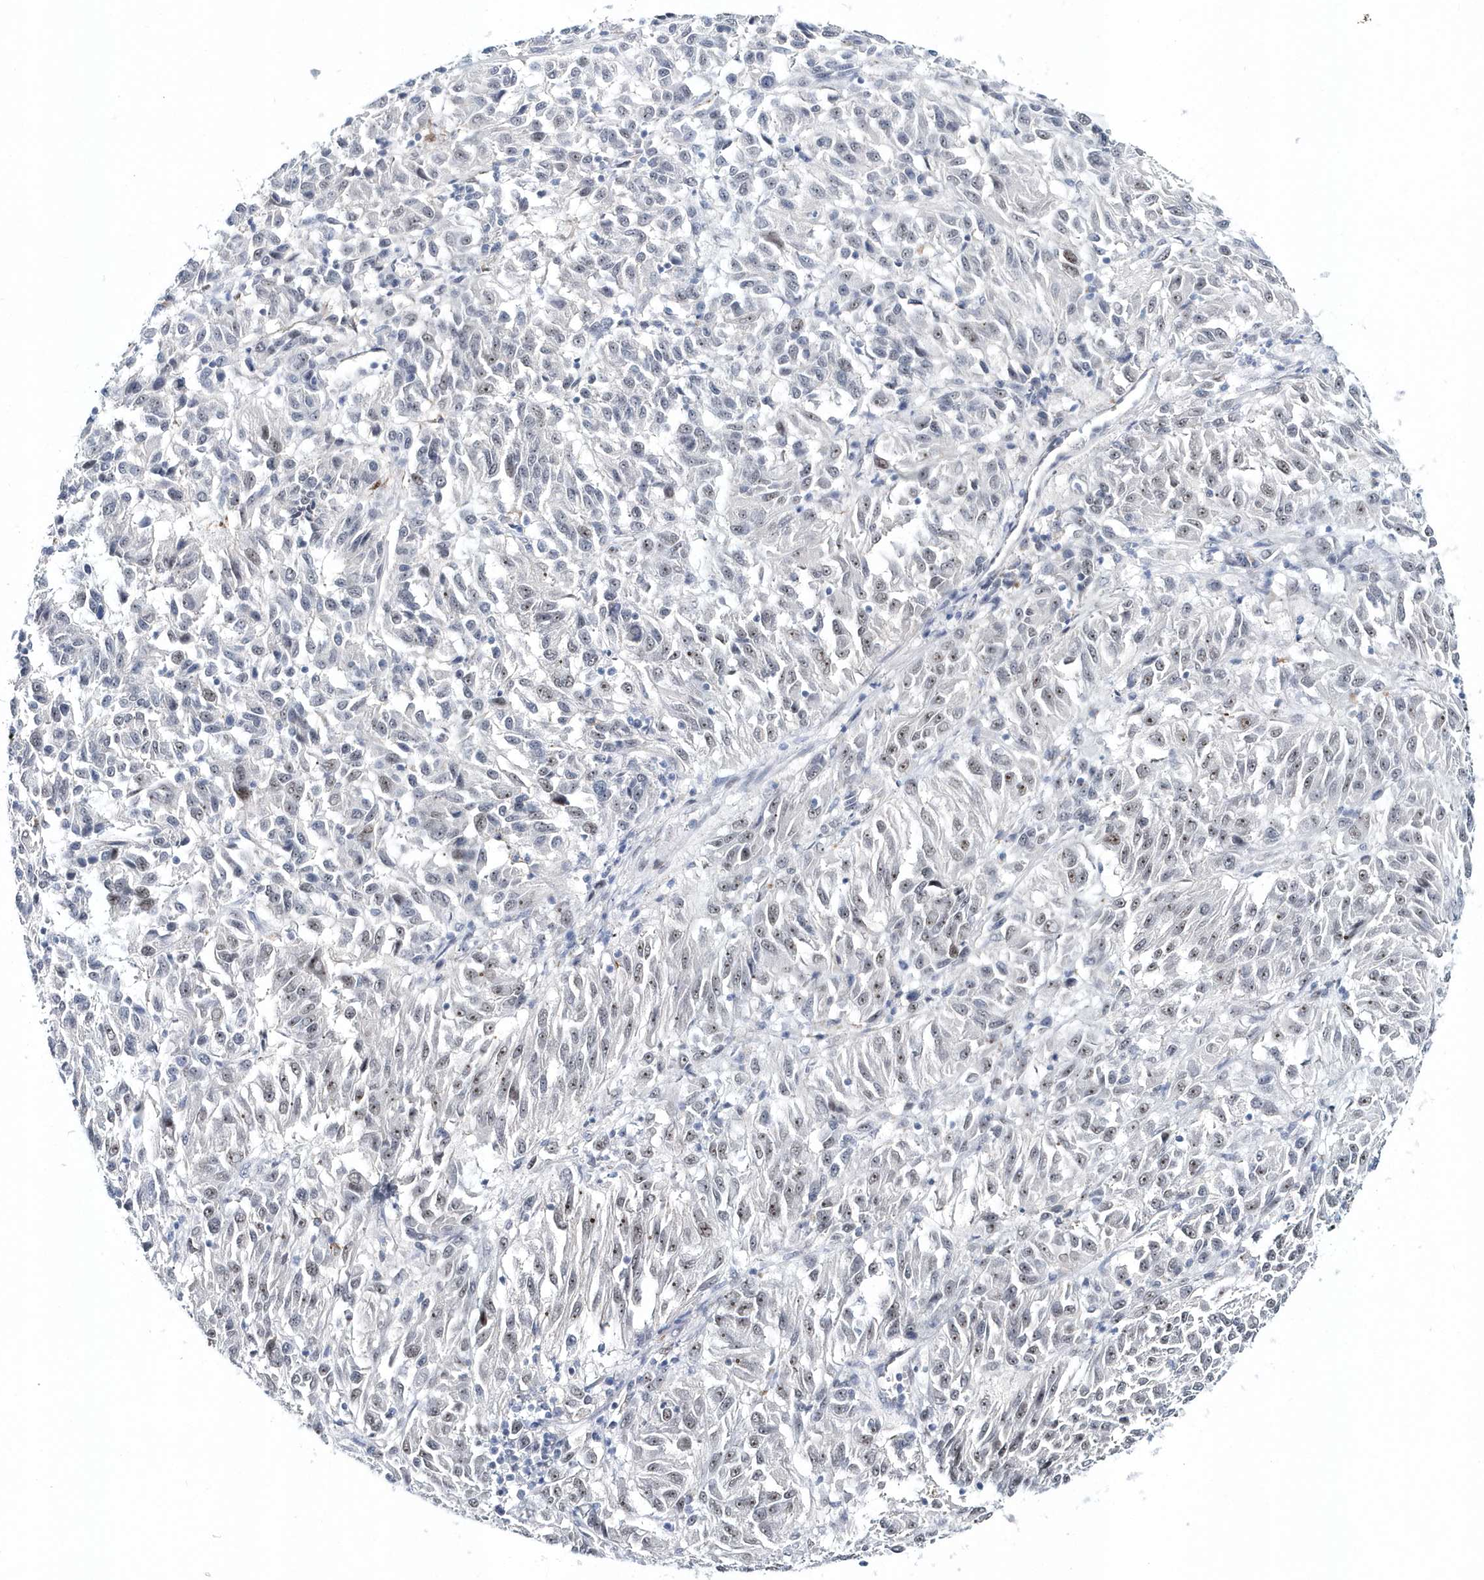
{"staining": {"intensity": "weak", "quantity": "25%-75%", "location": "nuclear"}, "tissue": "melanoma", "cell_type": "Tumor cells", "image_type": "cancer", "snomed": [{"axis": "morphology", "description": "Malignant melanoma, Metastatic site"}, {"axis": "topography", "description": "Lung"}], "caption": "Tumor cells exhibit weak nuclear staining in approximately 25%-75% of cells in malignant melanoma (metastatic site).", "gene": "ASCL4", "patient": {"sex": "male", "age": 64}}